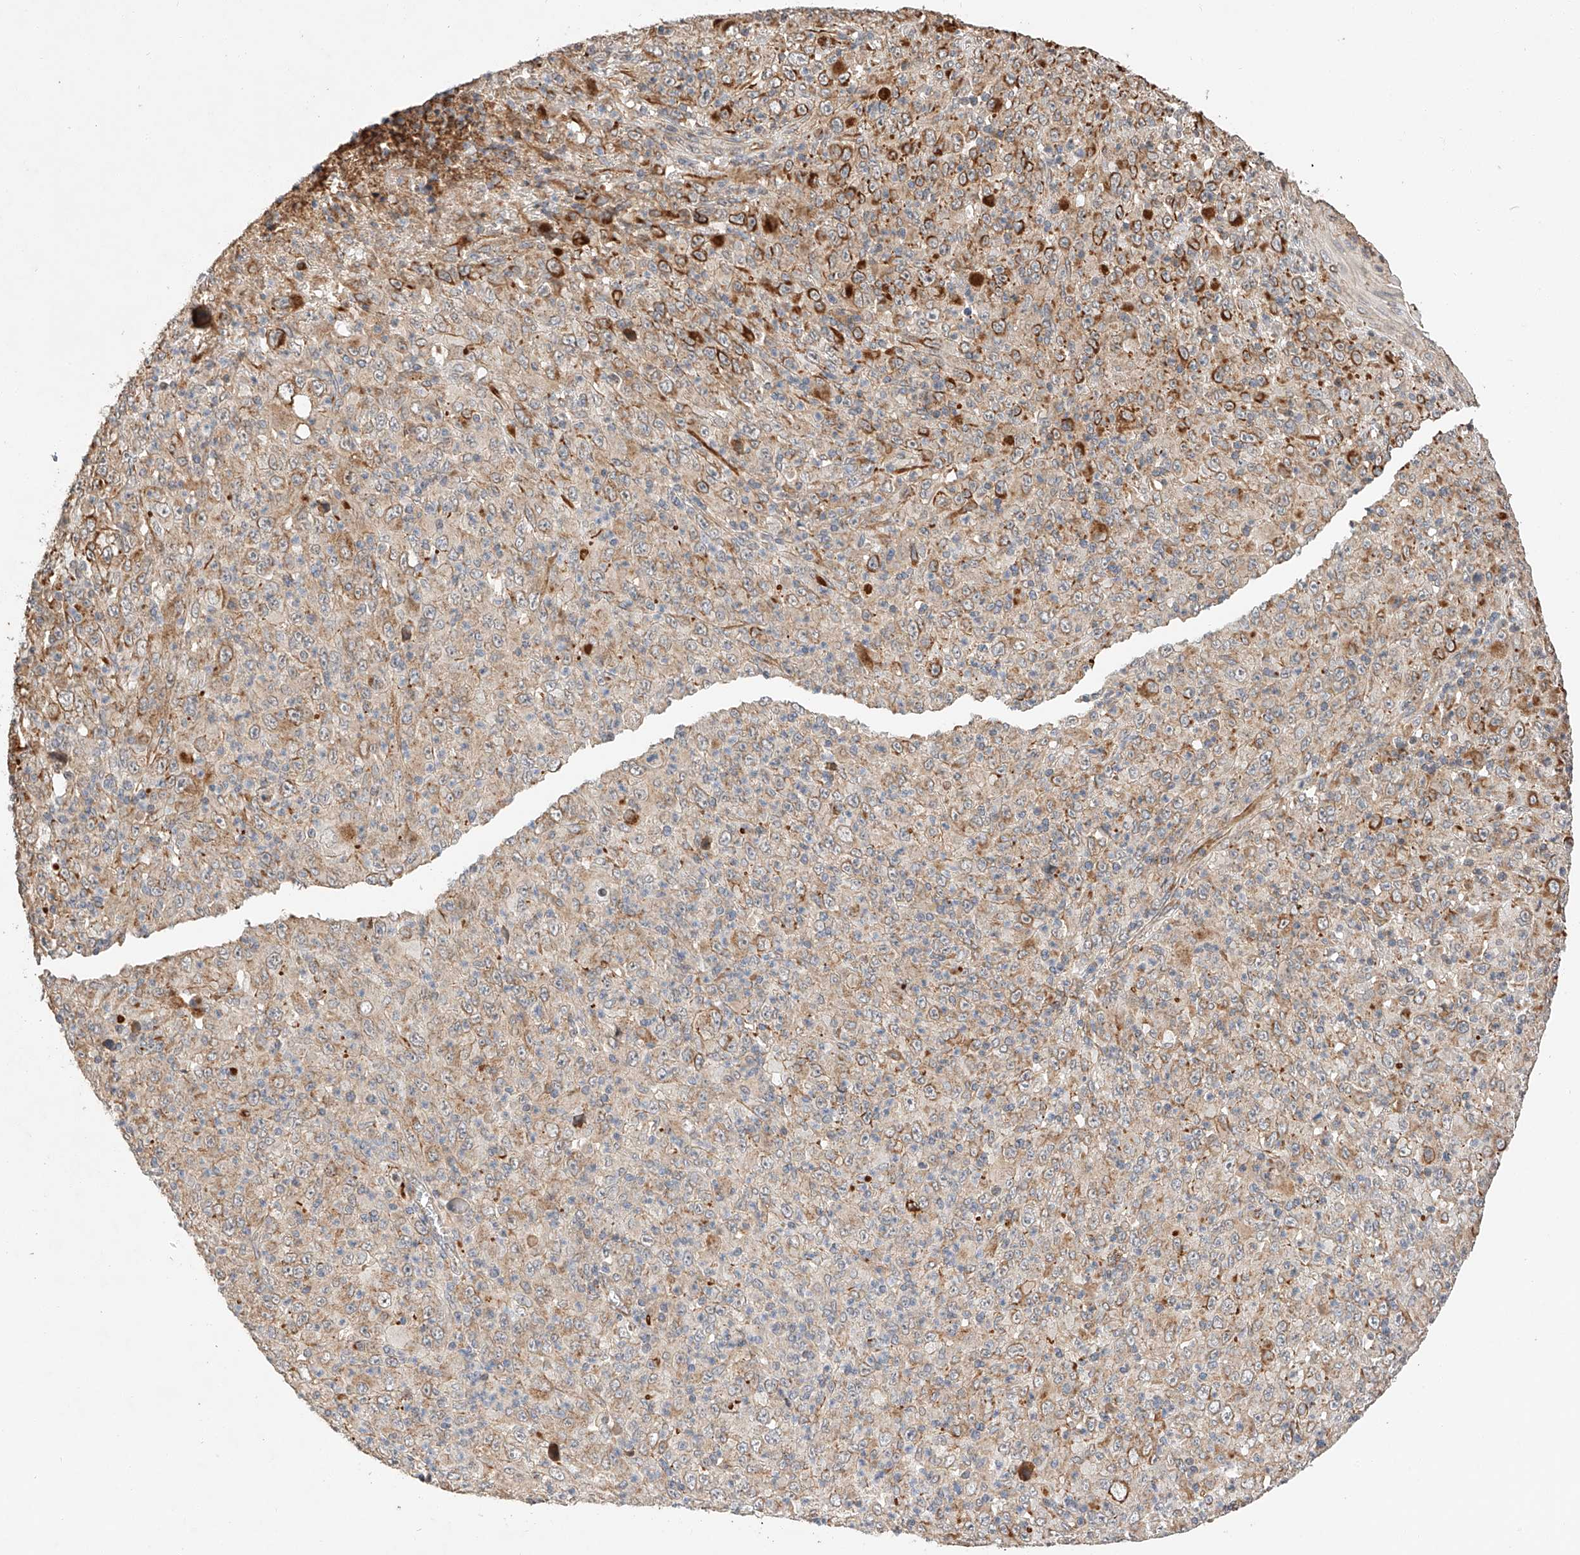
{"staining": {"intensity": "moderate", "quantity": "25%-75%", "location": "cytoplasmic/membranous"}, "tissue": "melanoma", "cell_type": "Tumor cells", "image_type": "cancer", "snomed": [{"axis": "morphology", "description": "Malignant melanoma, Metastatic site"}, {"axis": "topography", "description": "Skin"}], "caption": "Approximately 25%-75% of tumor cells in malignant melanoma (metastatic site) reveal moderate cytoplasmic/membranous protein staining as visualized by brown immunohistochemical staining.", "gene": "SUSD6", "patient": {"sex": "female", "age": 56}}